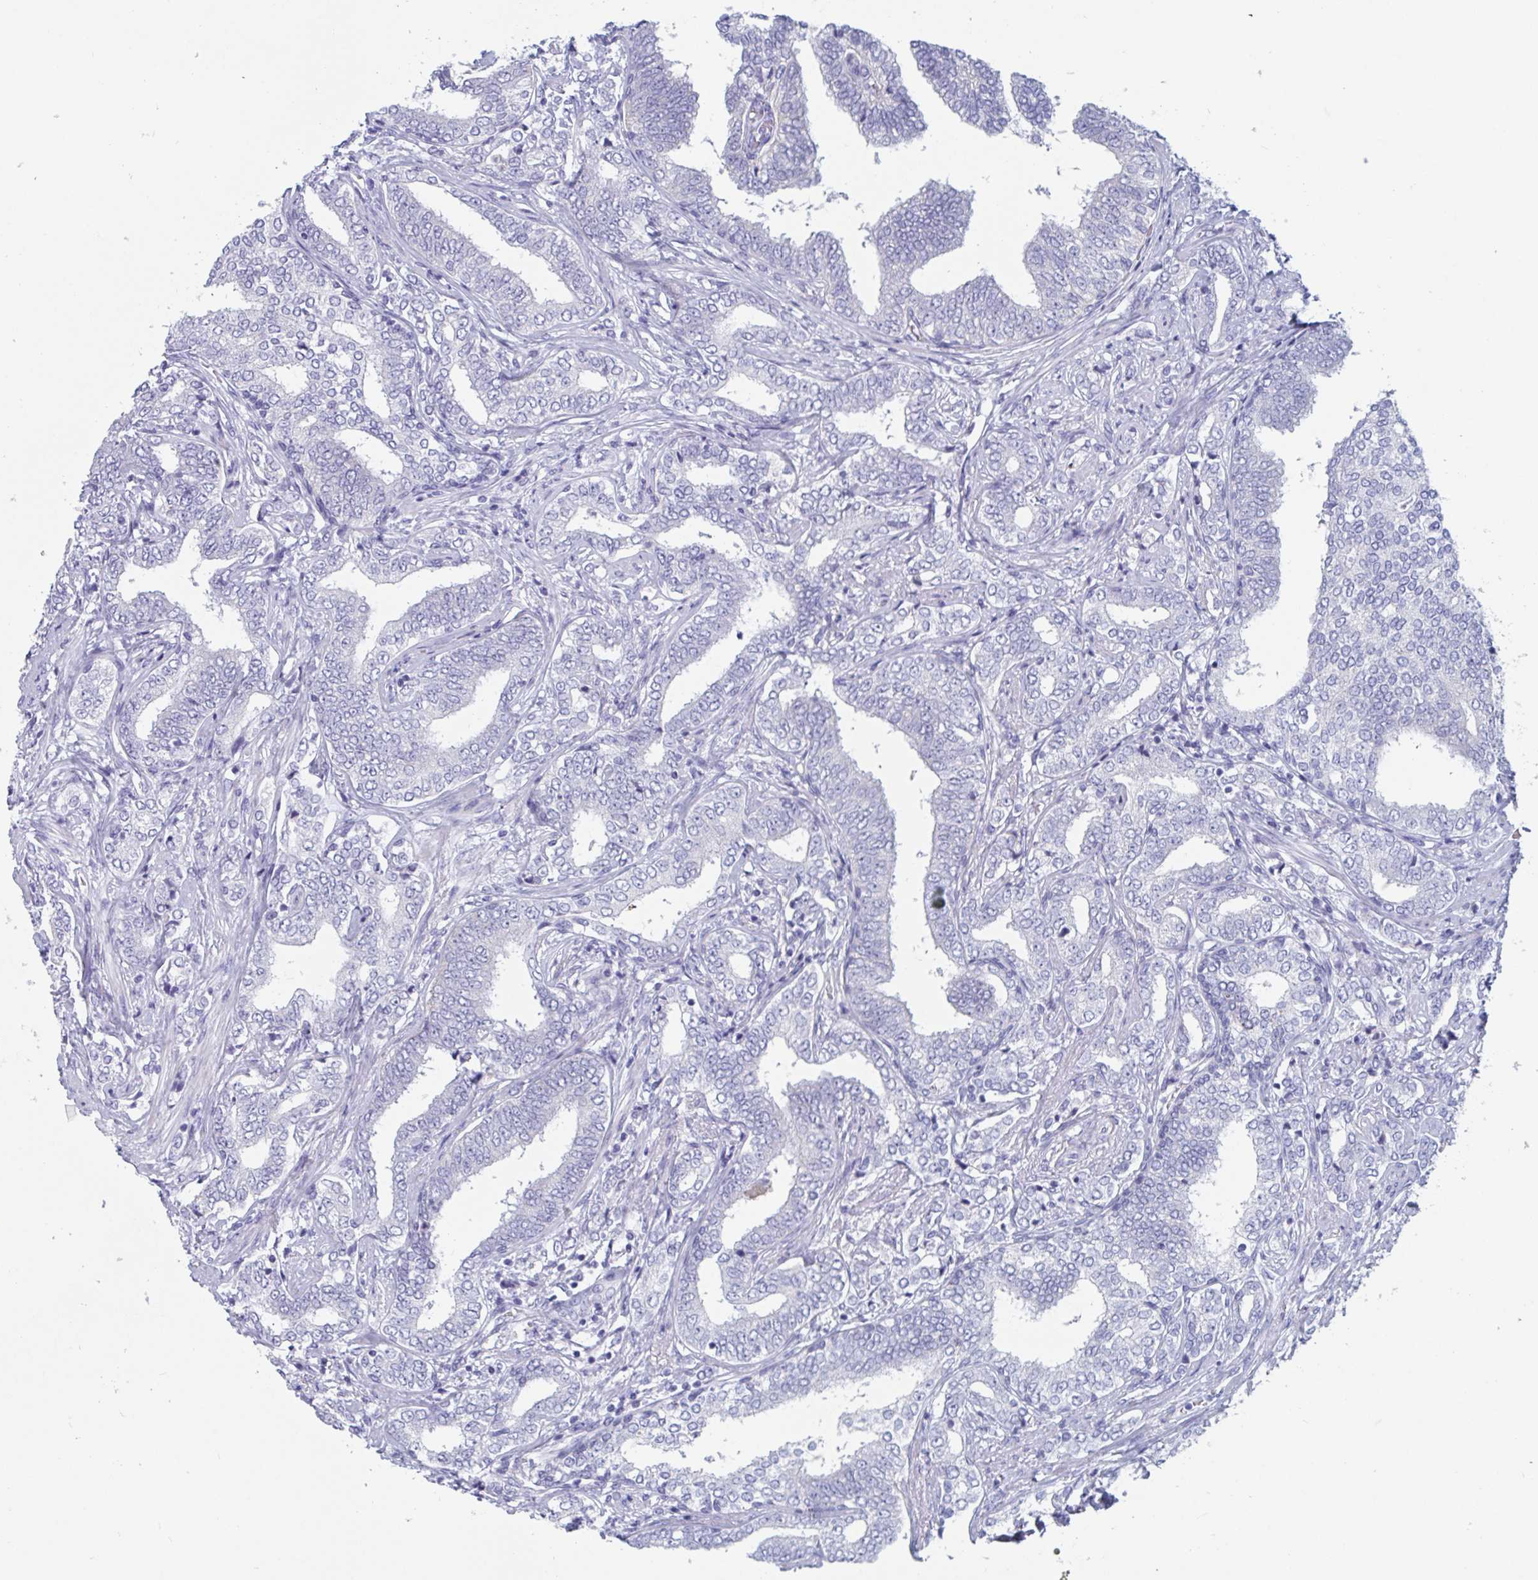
{"staining": {"intensity": "negative", "quantity": "none", "location": "none"}, "tissue": "prostate cancer", "cell_type": "Tumor cells", "image_type": "cancer", "snomed": [{"axis": "morphology", "description": "Adenocarcinoma, High grade"}, {"axis": "topography", "description": "Prostate"}], "caption": "Immunohistochemical staining of adenocarcinoma (high-grade) (prostate) exhibits no significant expression in tumor cells.", "gene": "DPEP3", "patient": {"sex": "male", "age": 72}}